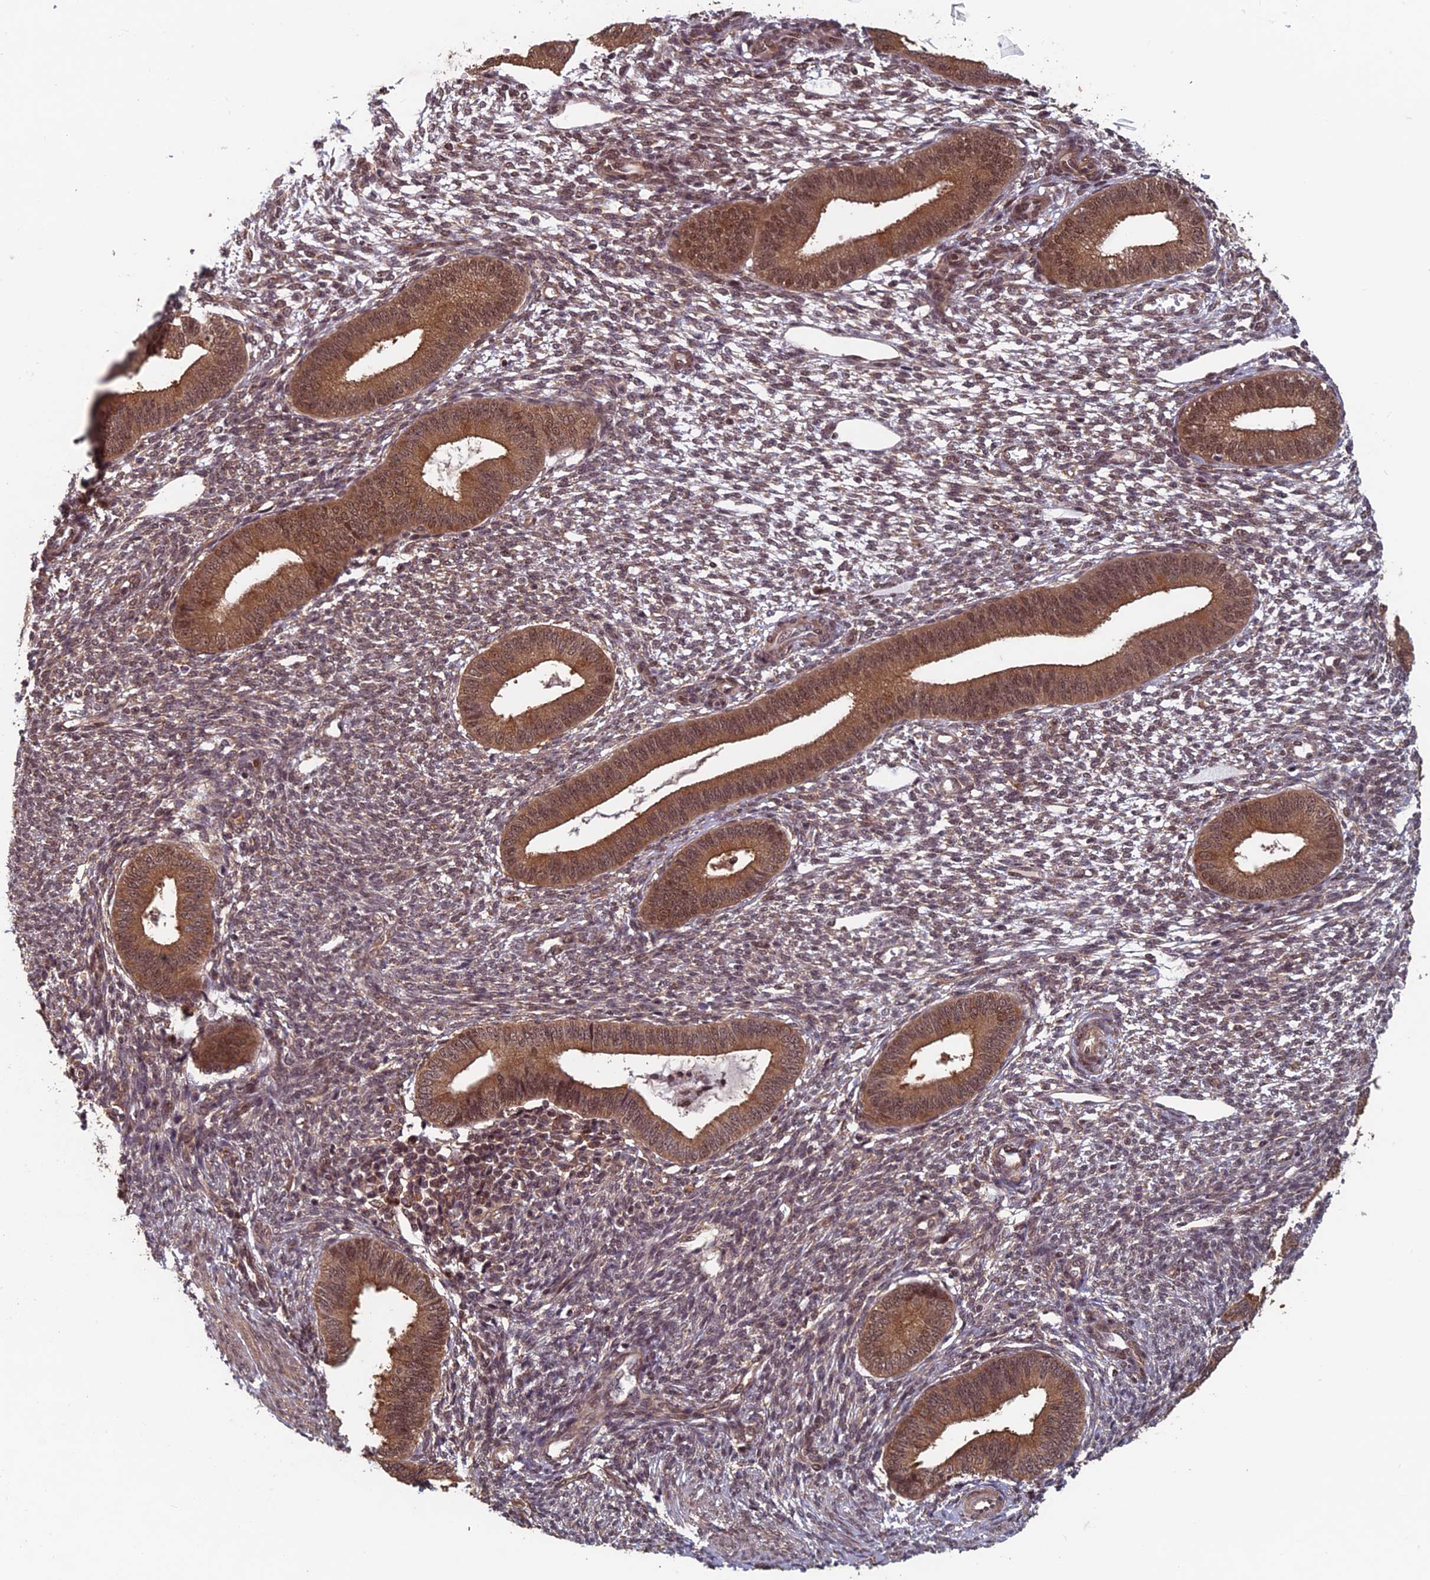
{"staining": {"intensity": "moderate", "quantity": "25%-75%", "location": "cytoplasmic/membranous,nuclear"}, "tissue": "endometrium", "cell_type": "Cells in endometrial stroma", "image_type": "normal", "snomed": [{"axis": "morphology", "description": "Normal tissue, NOS"}, {"axis": "topography", "description": "Endometrium"}], "caption": "About 25%-75% of cells in endometrial stroma in normal endometrium demonstrate moderate cytoplasmic/membranous,nuclear protein positivity as visualized by brown immunohistochemical staining.", "gene": "FAM53C", "patient": {"sex": "female", "age": 46}}